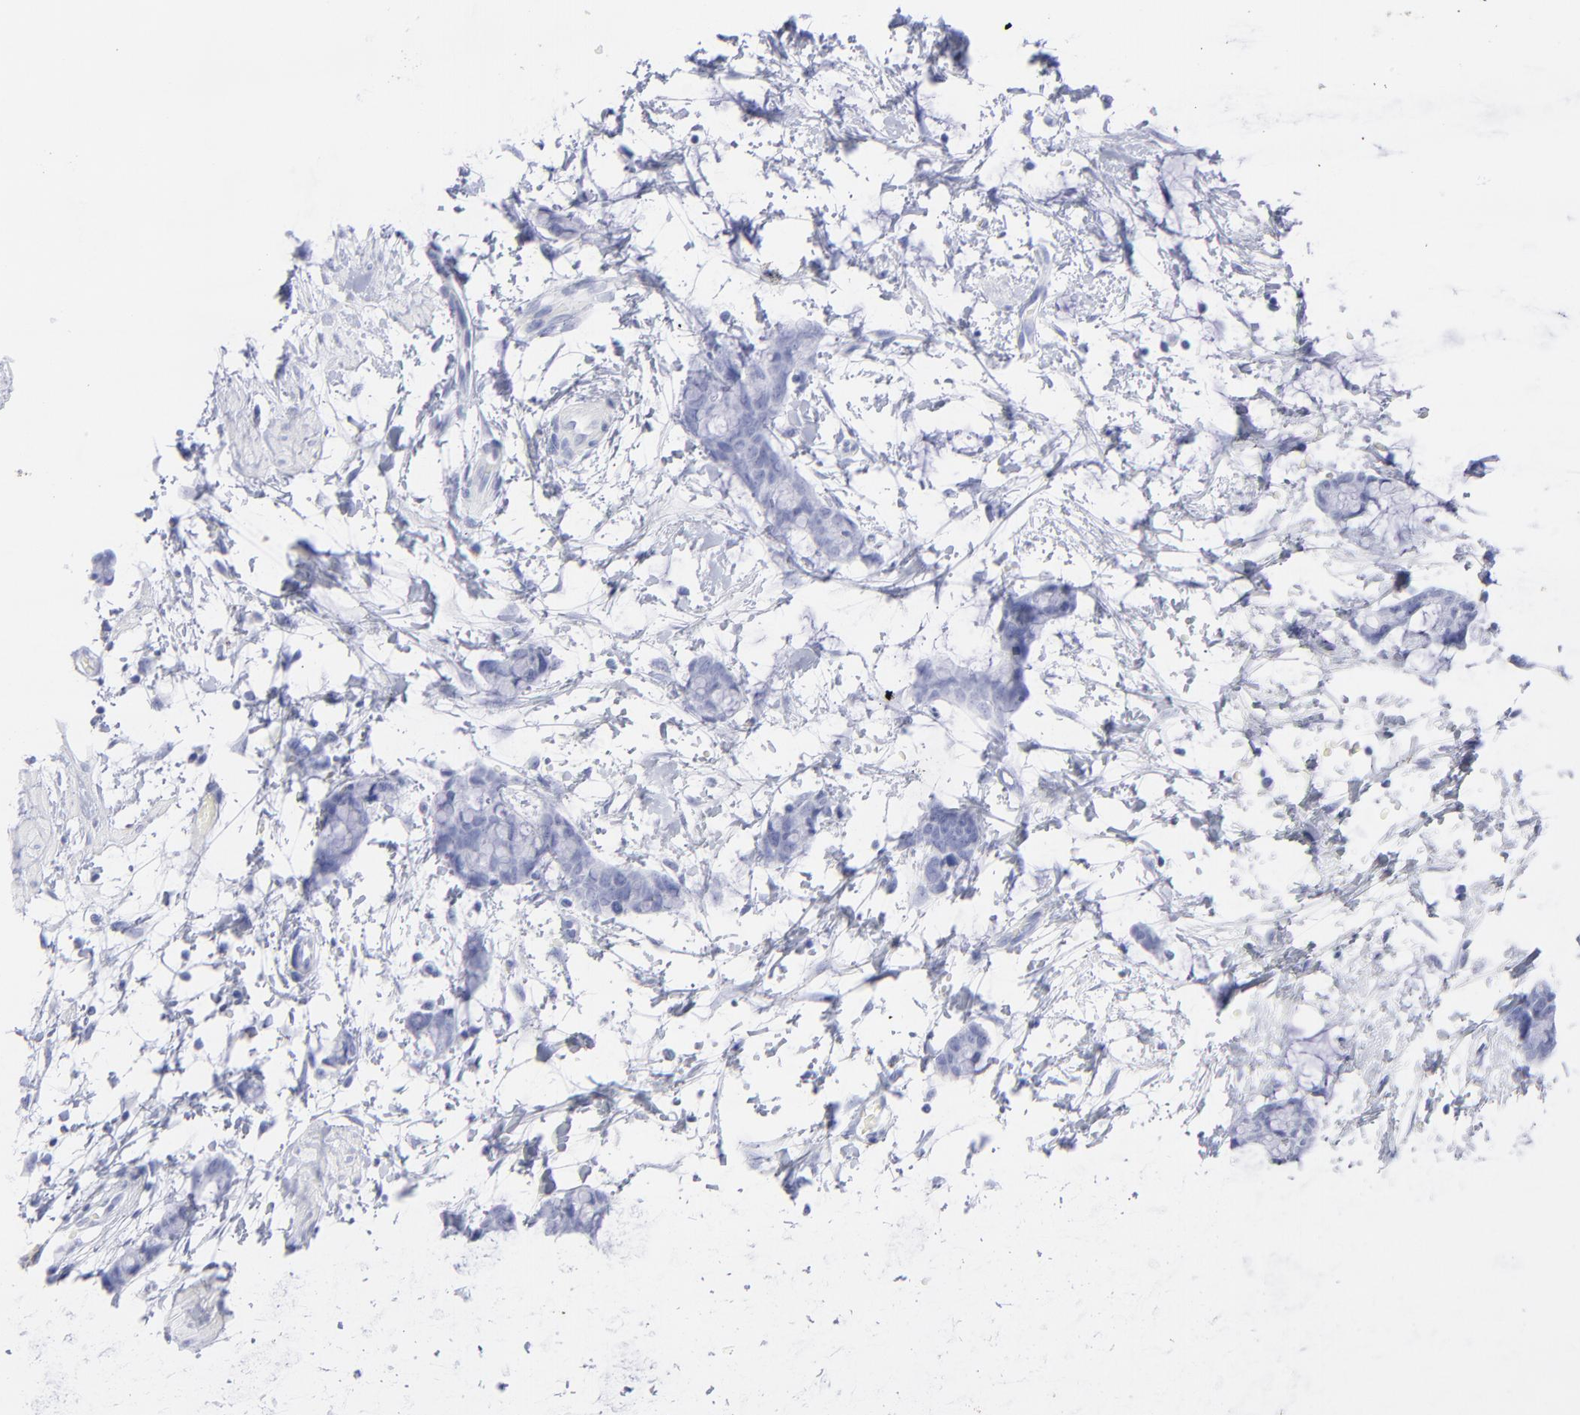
{"staining": {"intensity": "negative", "quantity": "none", "location": "none"}, "tissue": "colorectal cancer", "cell_type": "Tumor cells", "image_type": "cancer", "snomed": [{"axis": "morphology", "description": "Adenocarcinoma, NOS"}, {"axis": "topography", "description": "Colon"}], "caption": "Image shows no protein positivity in tumor cells of colorectal adenocarcinoma tissue.", "gene": "F13B", "patient": {"sex": "male", "age": 14}}